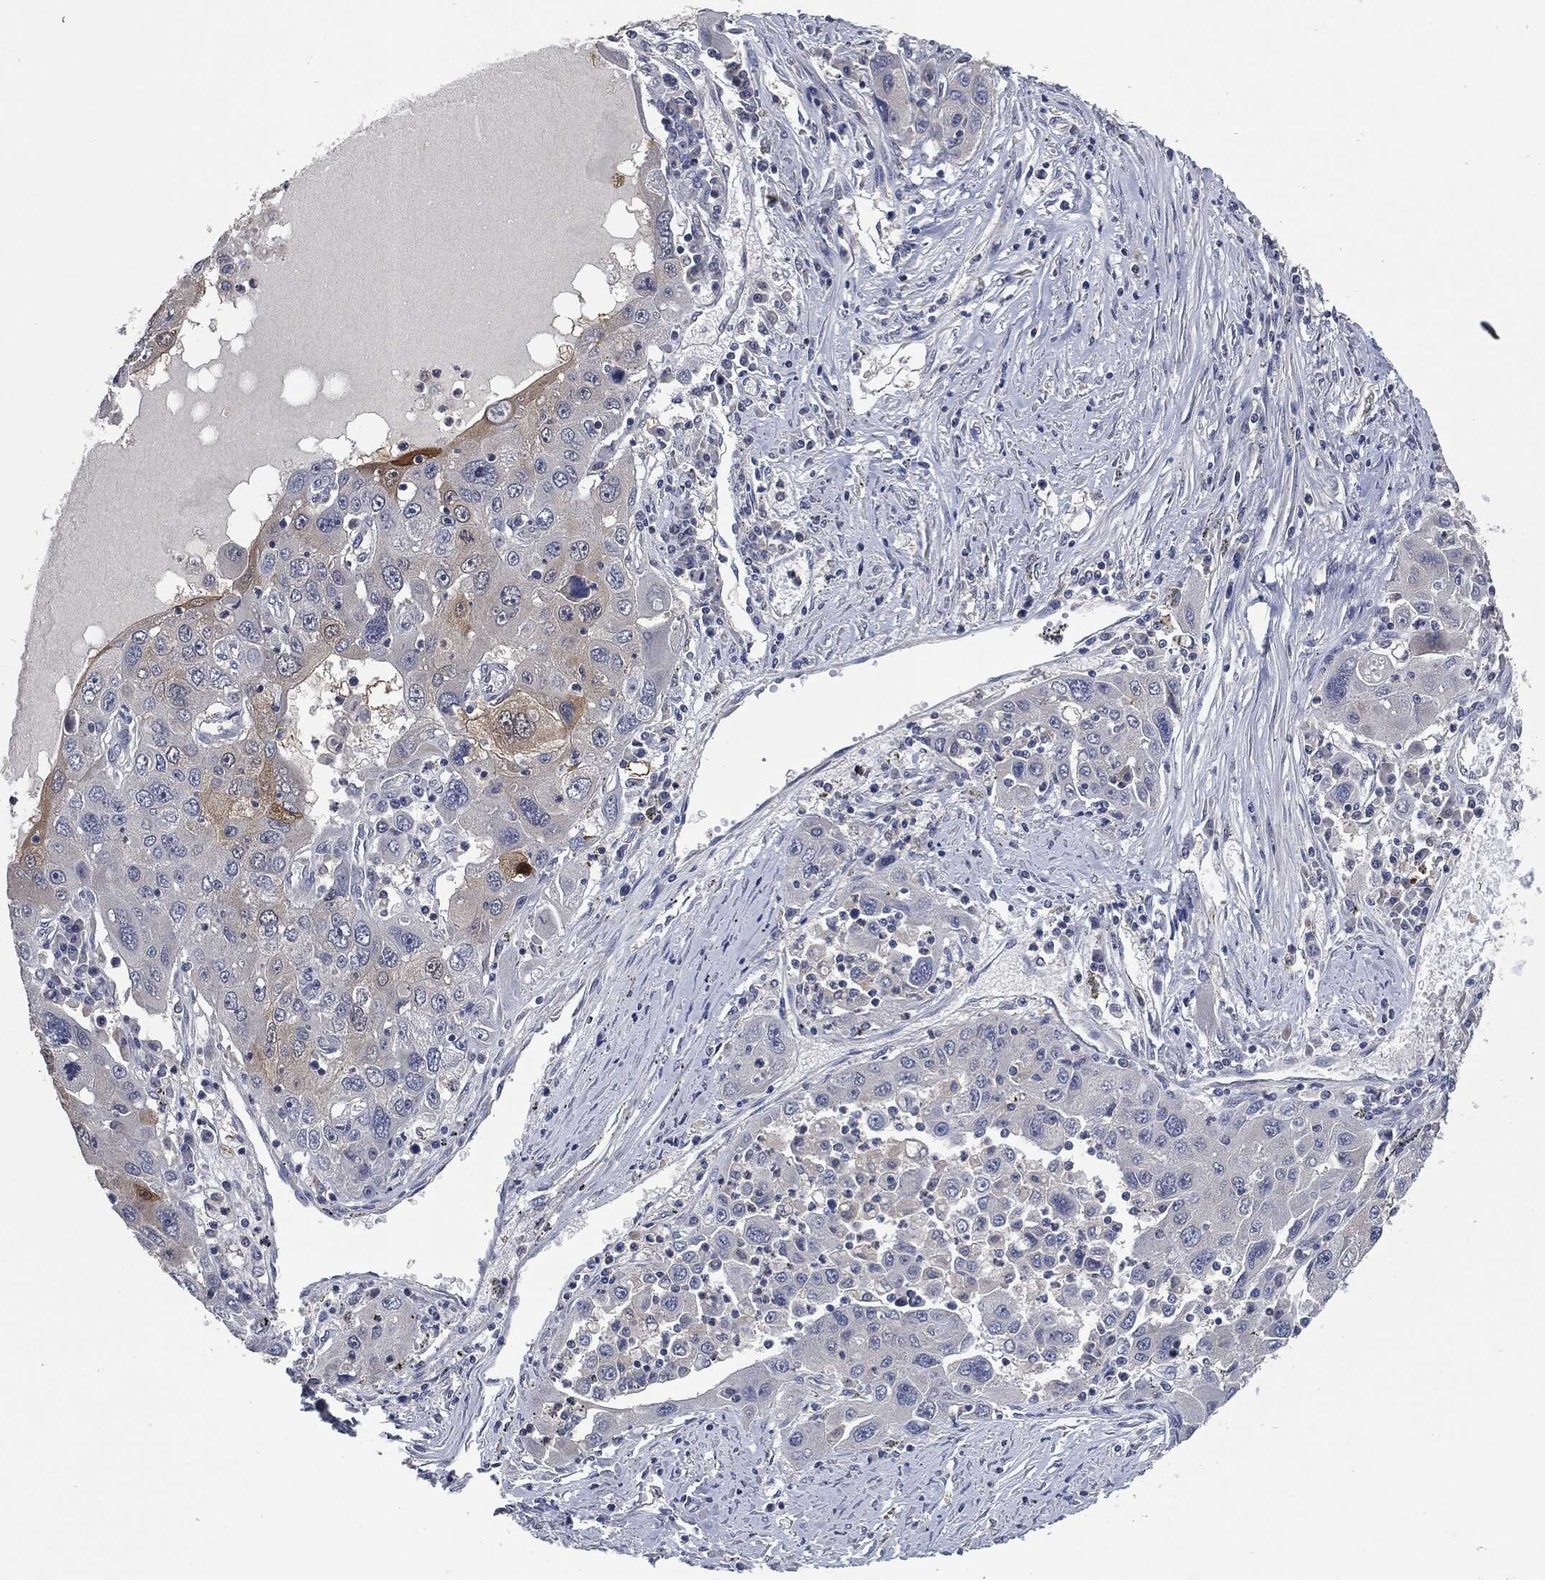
{"staining": {"intensity": "weak", "quantity": "<25%", "location": "cytoplasmic/membranous"}, "tissue": "stomach cancer", "cell_type": "Tumor cells", "image_type": "cancer", "snomed": [{"axis": "morphology", "description": "Adenocarcinoma, NOS"}, {"axis": "topography", "description": "Stomach"}], "caption": "Immunohistochemistry (IHC) of stomach adenocarcinoma shows no positivity in tumor cells. (DAB IHC with hematoxylin counter stain).", "gene": "IL1RN", "patient": {"sex": "male", "age": 56}}